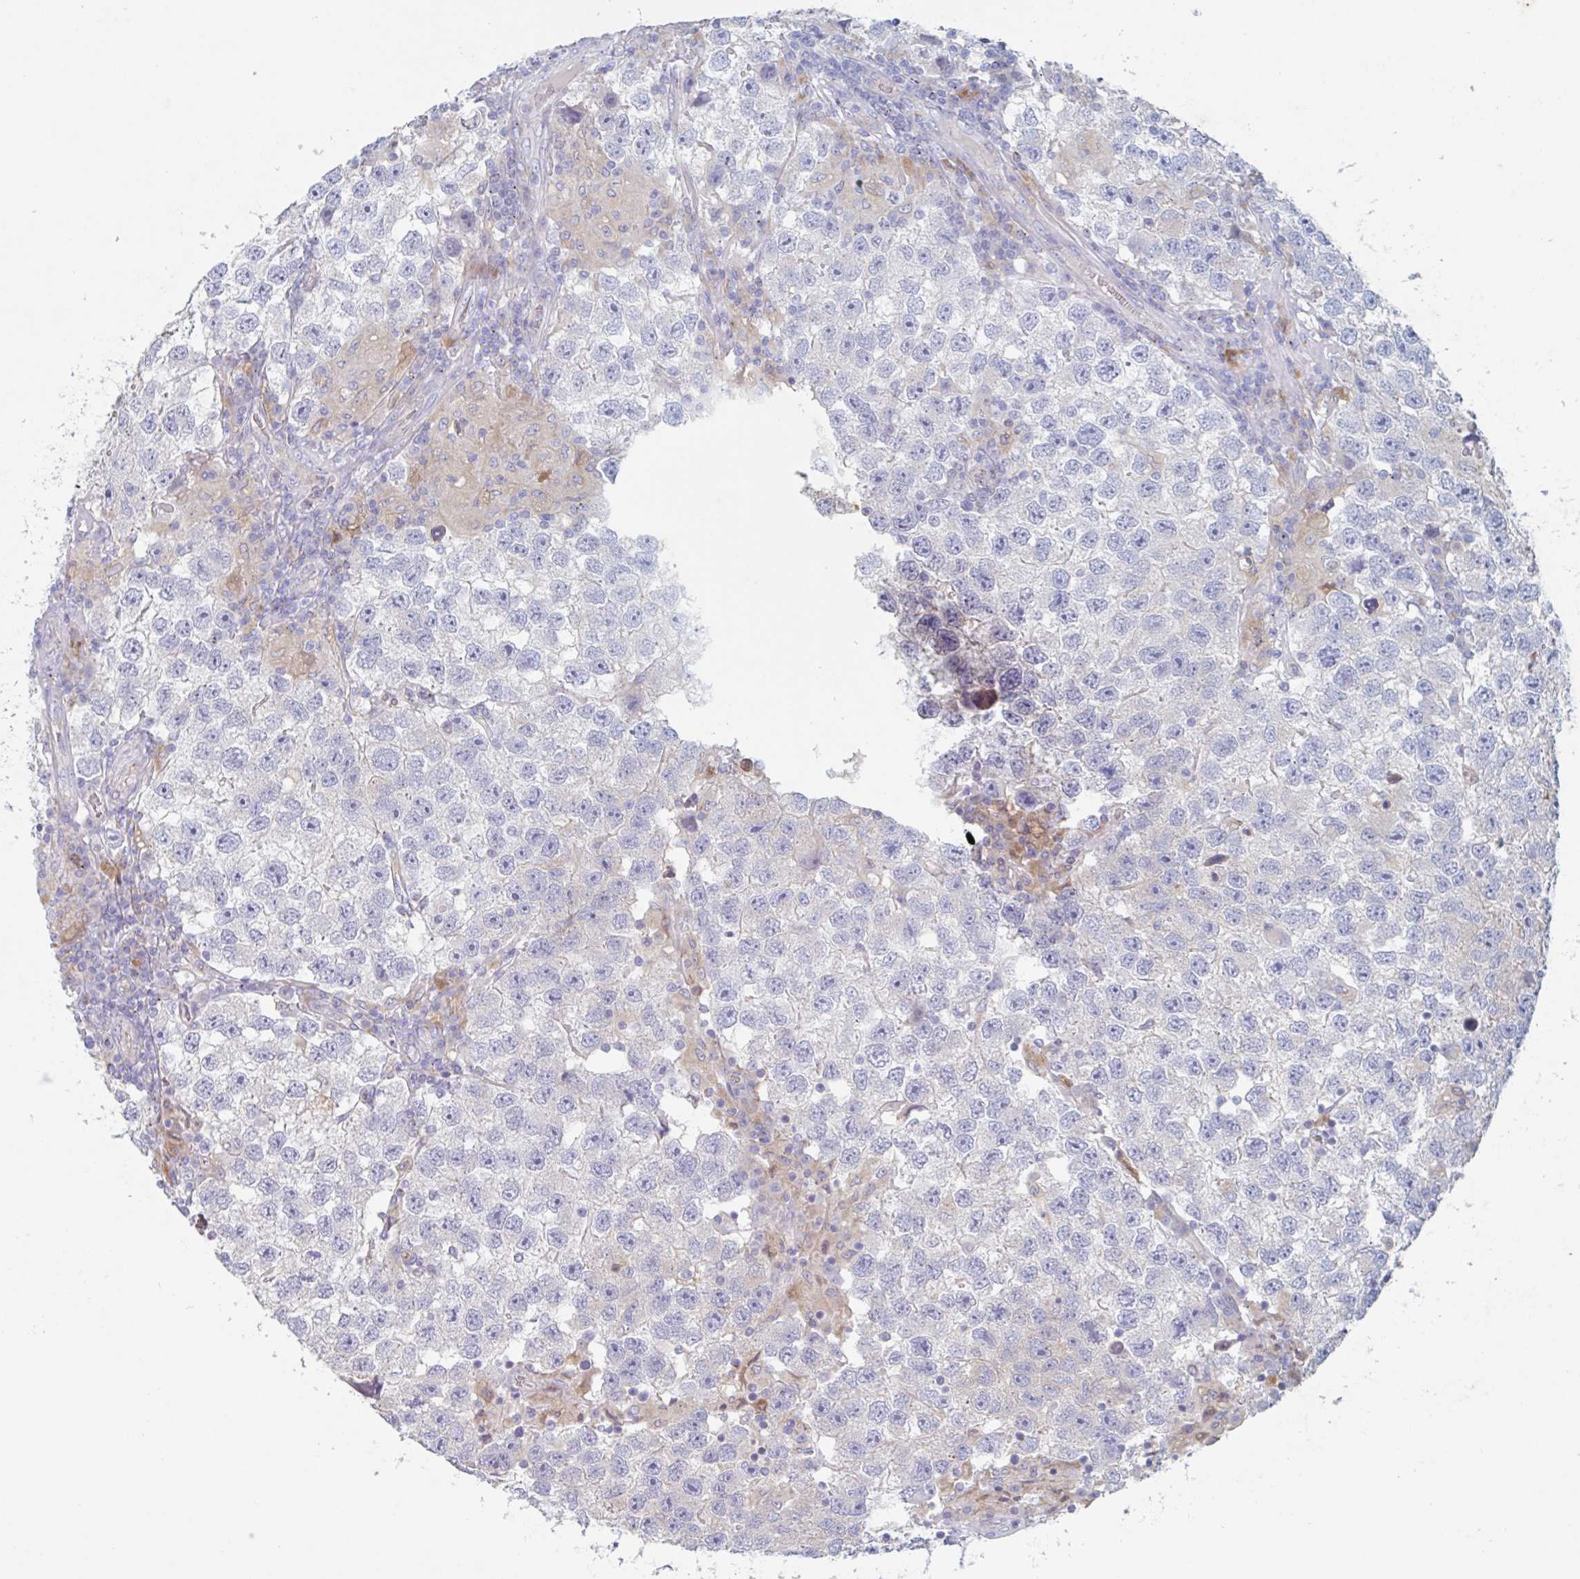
{"staining": {"intensity": "negative", "quantity": "none", "location": "none"}, "tissue": "testis cancer", "cell_type": "Tumor cells", "image_type": "cancer", "snomed": [{"axis": "morphology", "description": "Seminoma, NOS"}, {"axis": "topography", "description": "Testis"}], "caption": "Protein analysis of testis cancer exhibits no significant staining in tumor cells.", "gene": "MANBA", "patient": {"sex": "male", "age": 26}}